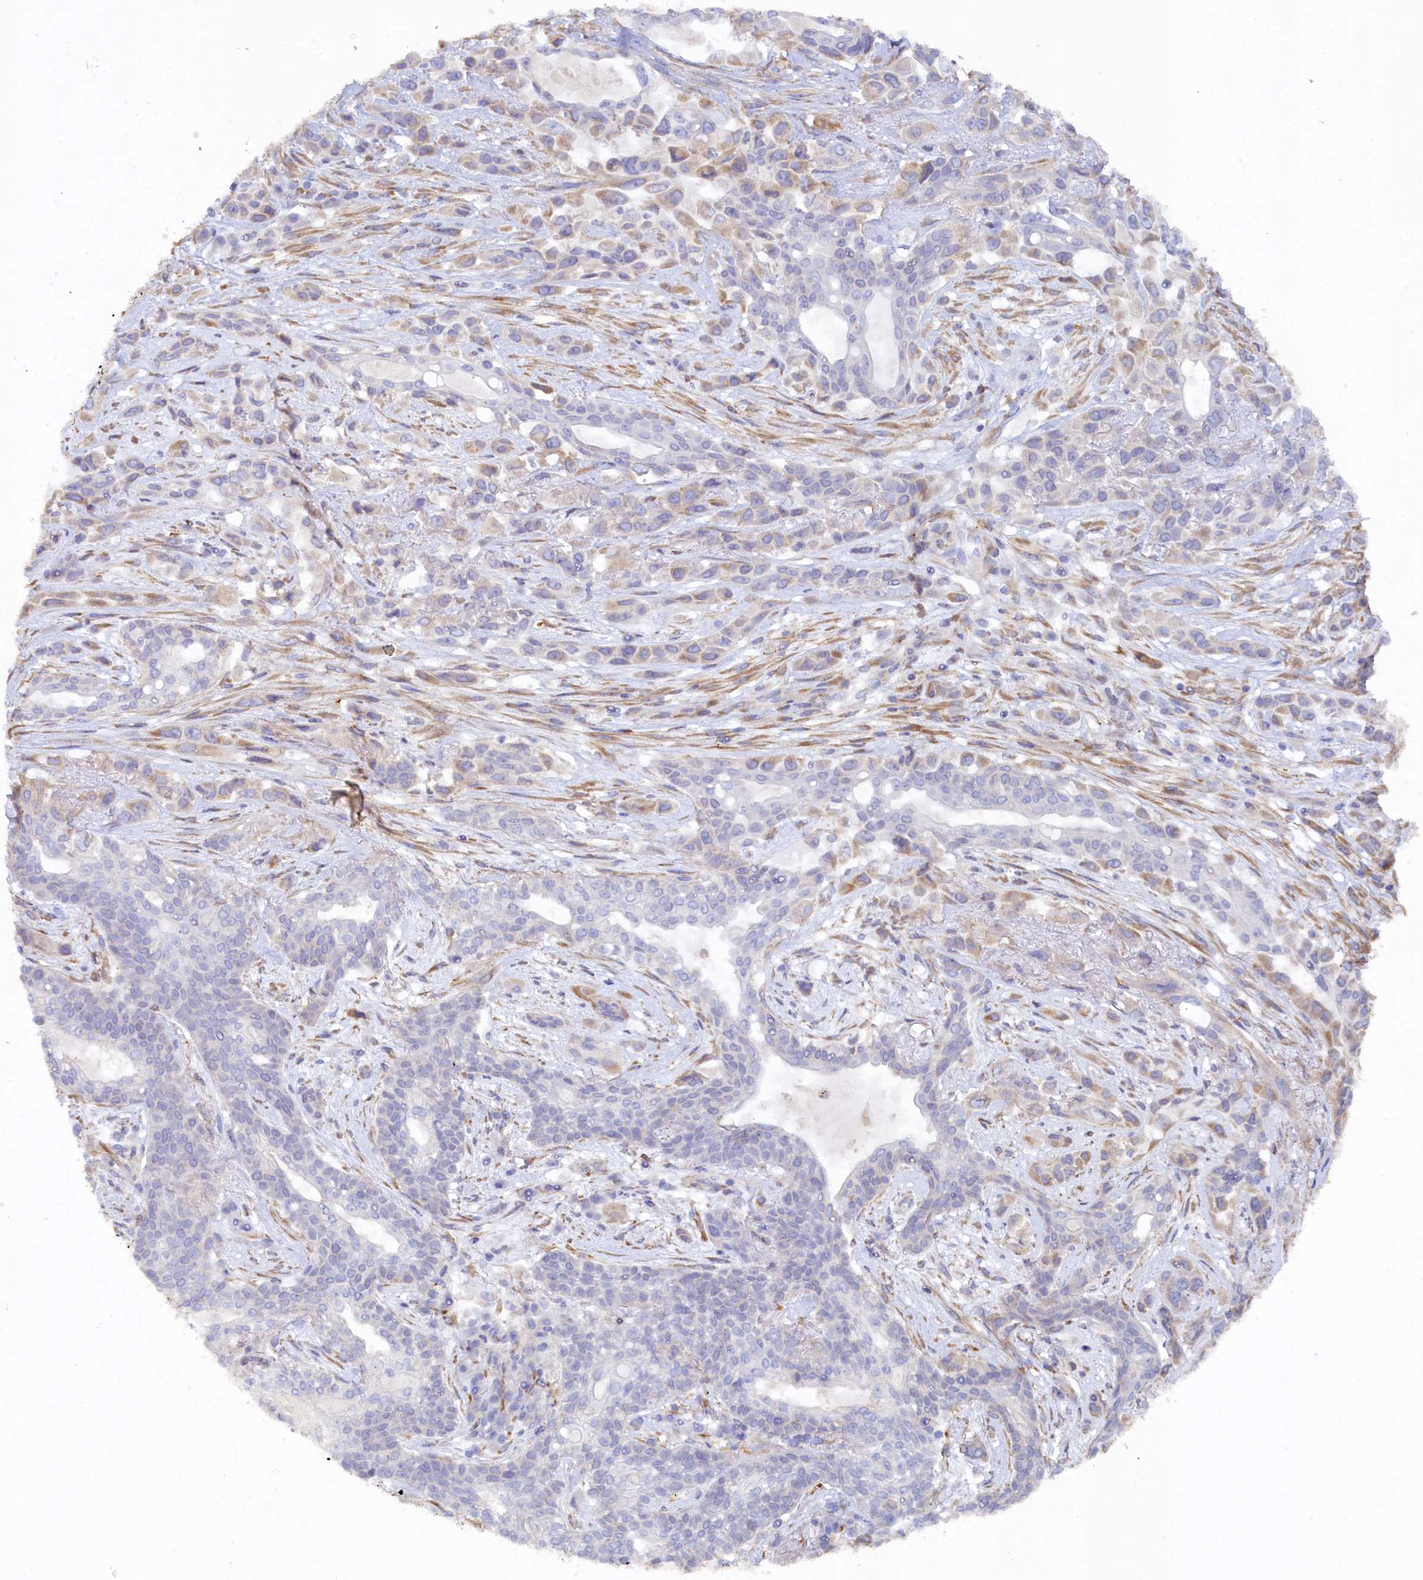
{"staining": {"intensity": "negative", "quantity": "none", "location": "none"}, "tissue": "lung cancer", "cell_type": "Tumor cells", "image_type": "cancer", "snomed": [{"axis": "morphology", "description": "Squamous cell carcinoma, NOS"}, {"axis": "topography", "description": "Lung"}], "caption": "Lung cancer stained for a protein using immunohistochemistry reveals no expression tumor cells.", "gene": "POGLUT3", "patient": {"sex": "female", "age": 70}}